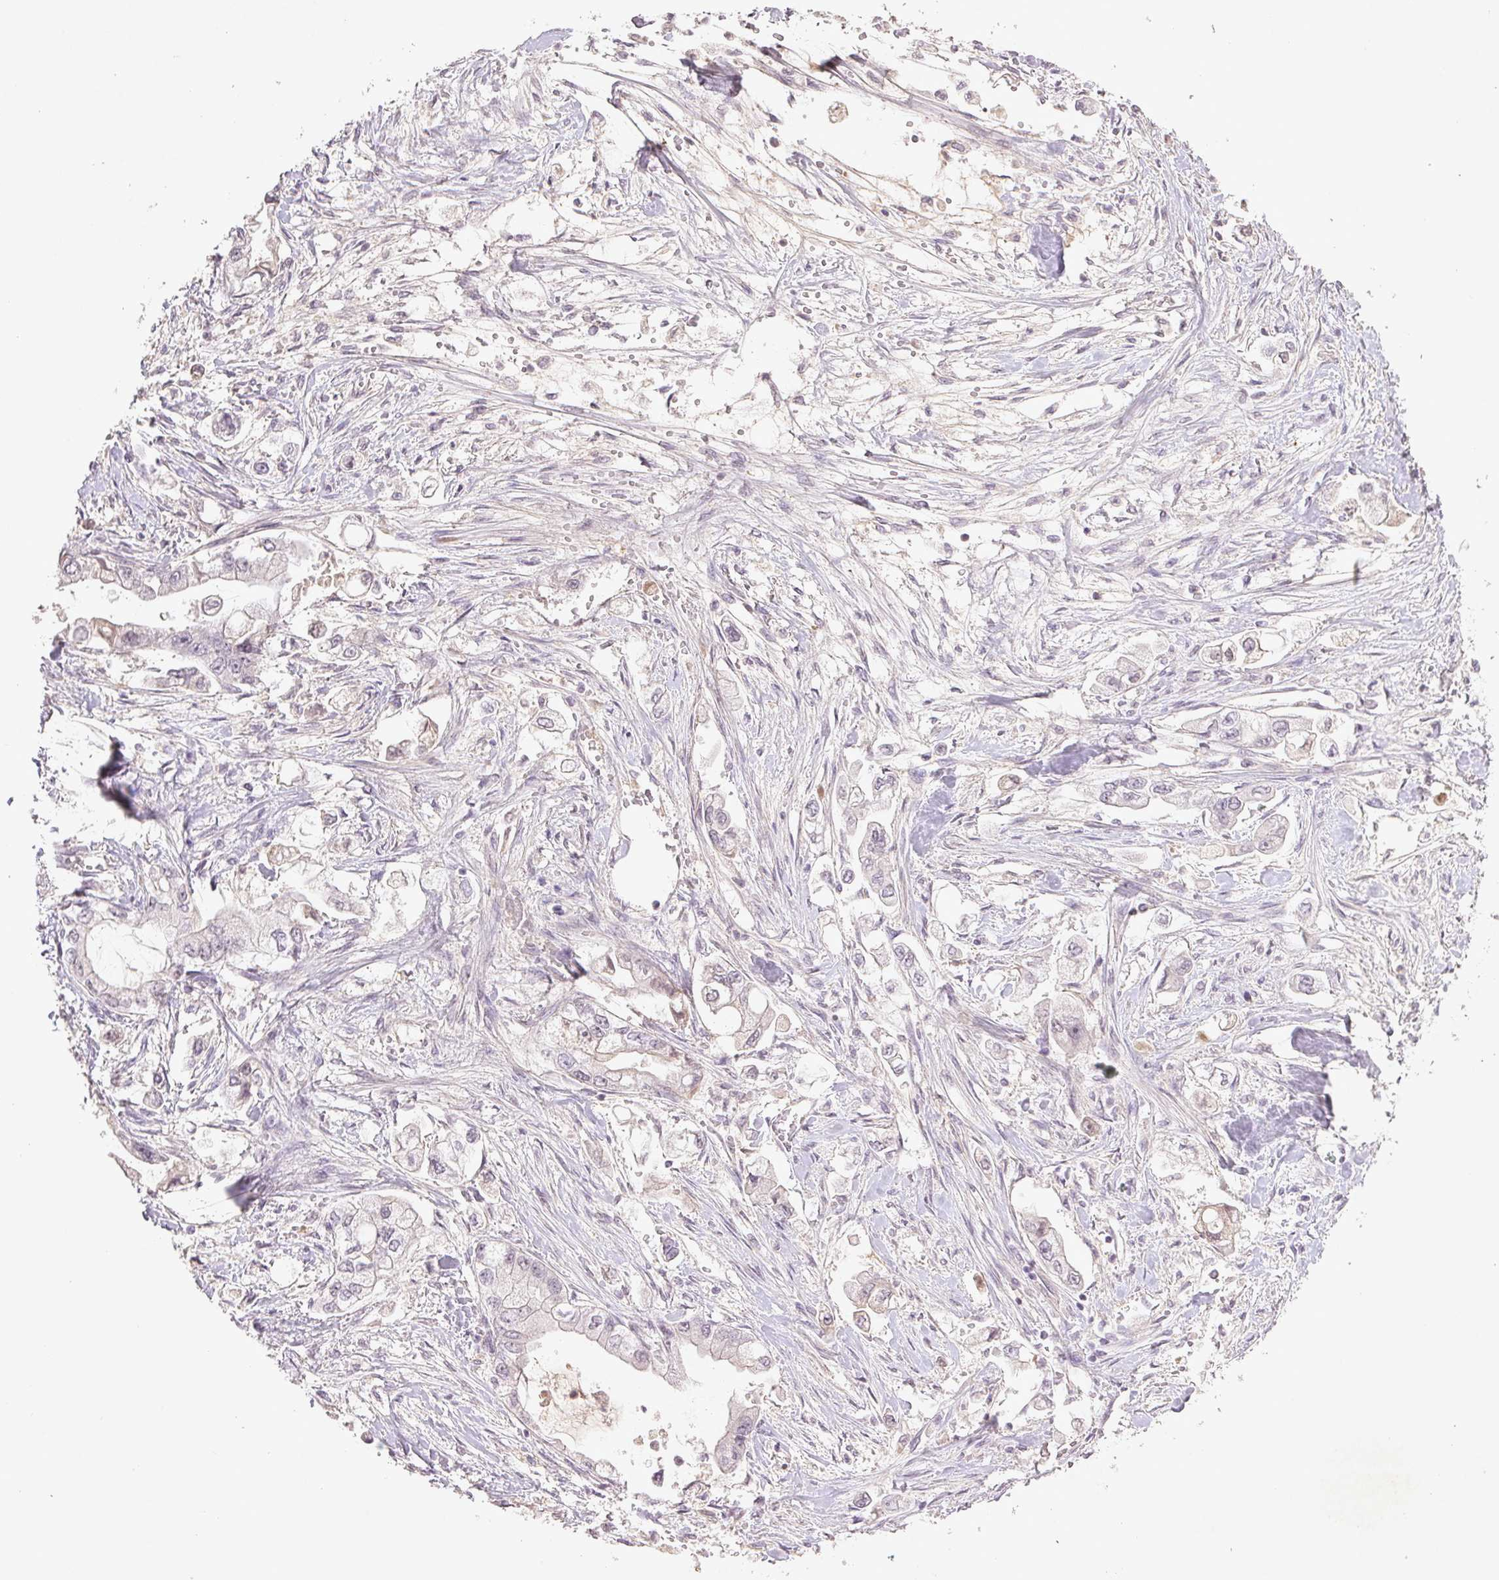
{"staining": {"intensity": "negative", "quantity": "none", "location": "none"}, "tissue": "stomach cancer", "cell_type": "Tumor cells", "image_type": "cancer", "snomed": [{"axis": "morphology", "description": "Adenocarcinoma, NOS"}, {"axis": "topography", "description": "Stomach"}], "caption": "Stomach cancer (adenocarcinoma) stained for a protein using immunohistochemistry exhibits no positivity tumor cells.", "gene": "FAM168B", "patient": {"sex": "male", "age": 62}}